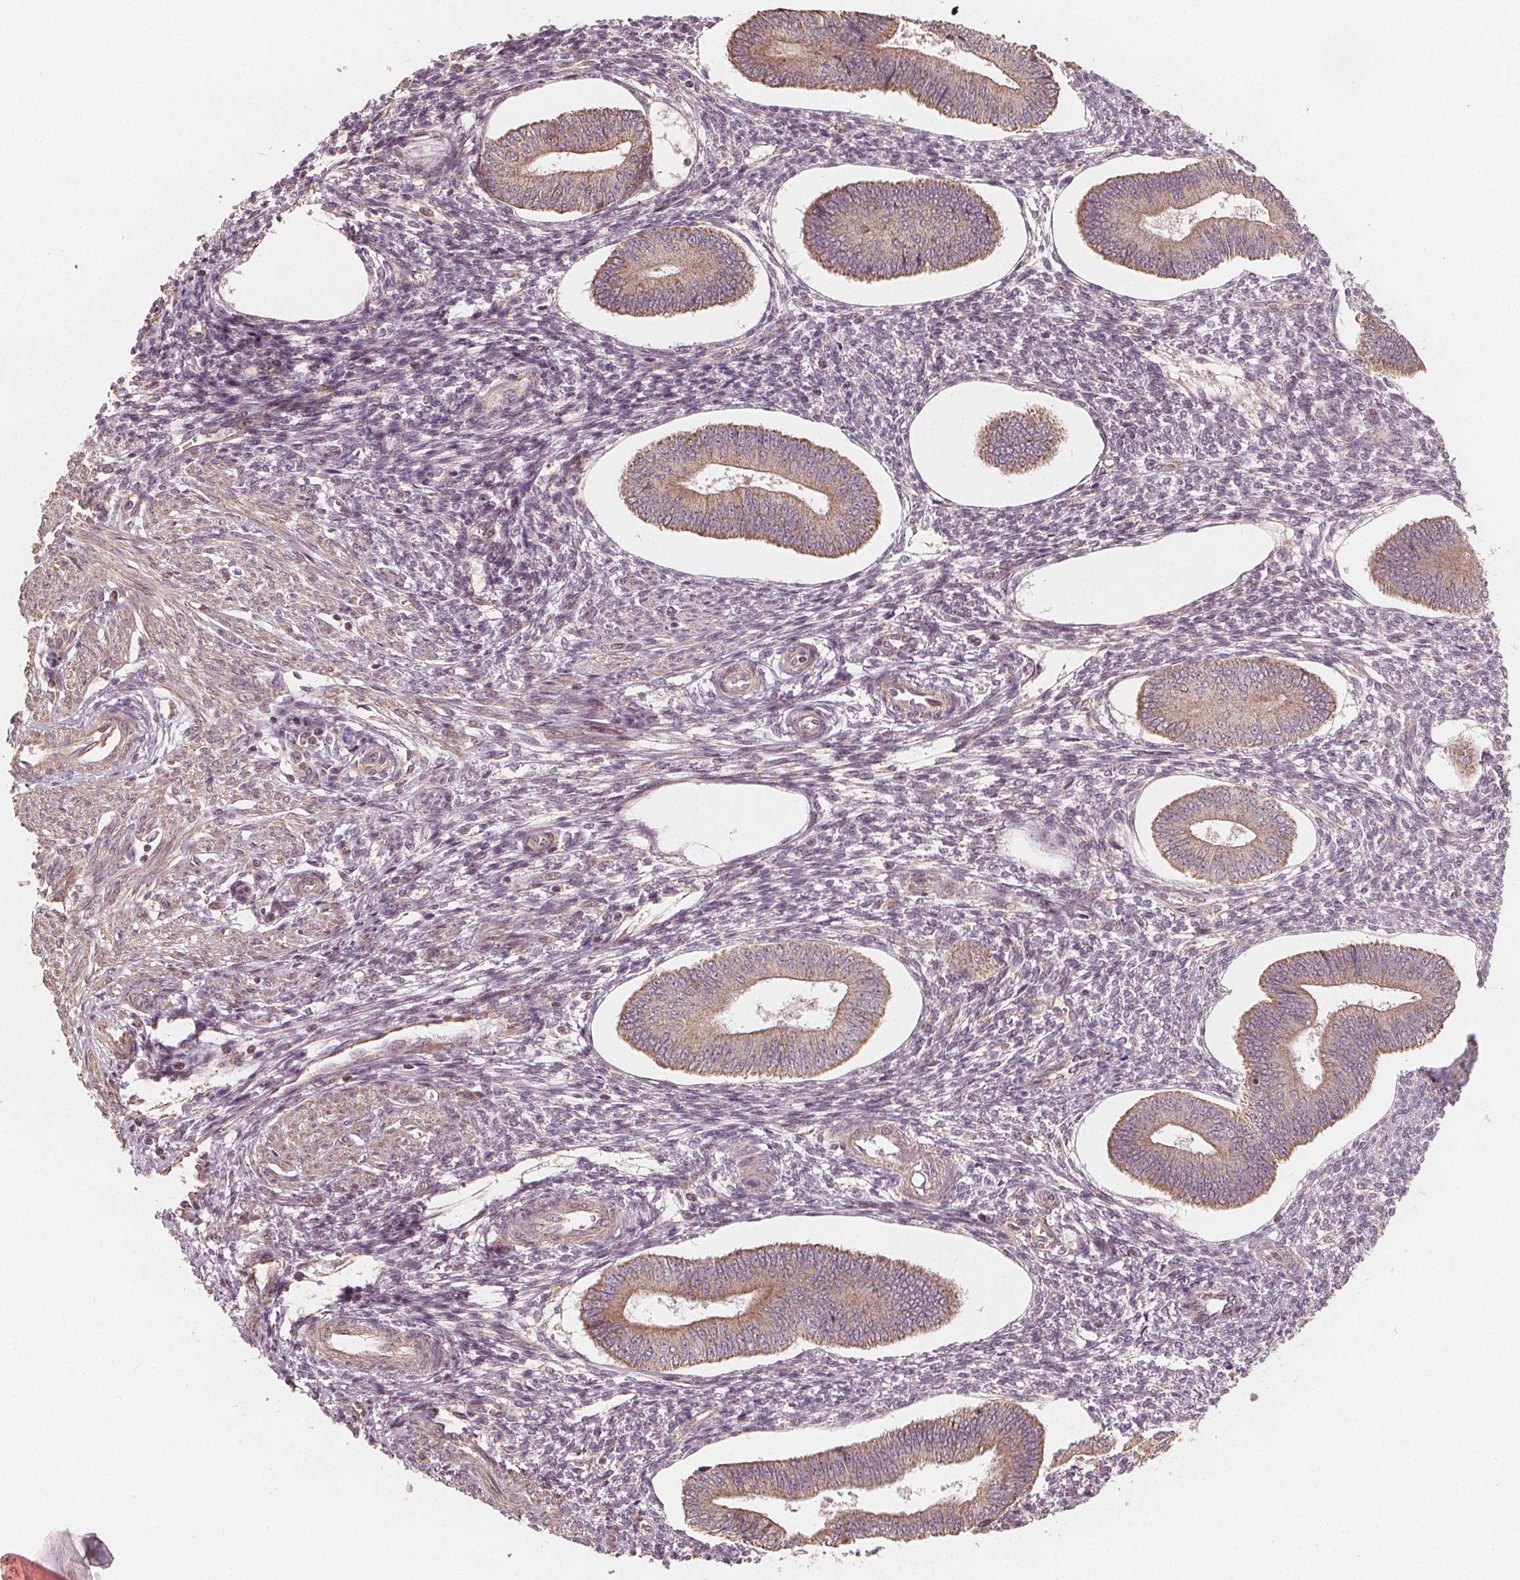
{"staining": {"intensity": "negative", "quantity": "none", "location": "none"}, "tissue": "endometrium", "cell_type": "Cells in endometrial stroma", "image_type": "normal", "snomed": [{"axis": "morphology", "description": "Normal tissue, NOS"}, {"axis": "topography", "description": "Endometrium"}], "caption": "This is an immunohistochemistry (IHC) photomicrograph of normal human endometrium. There is no staining in cells in endometrial stroma.", "gene": "PEX26", "patient": {"sex": "female", "age": 42}}